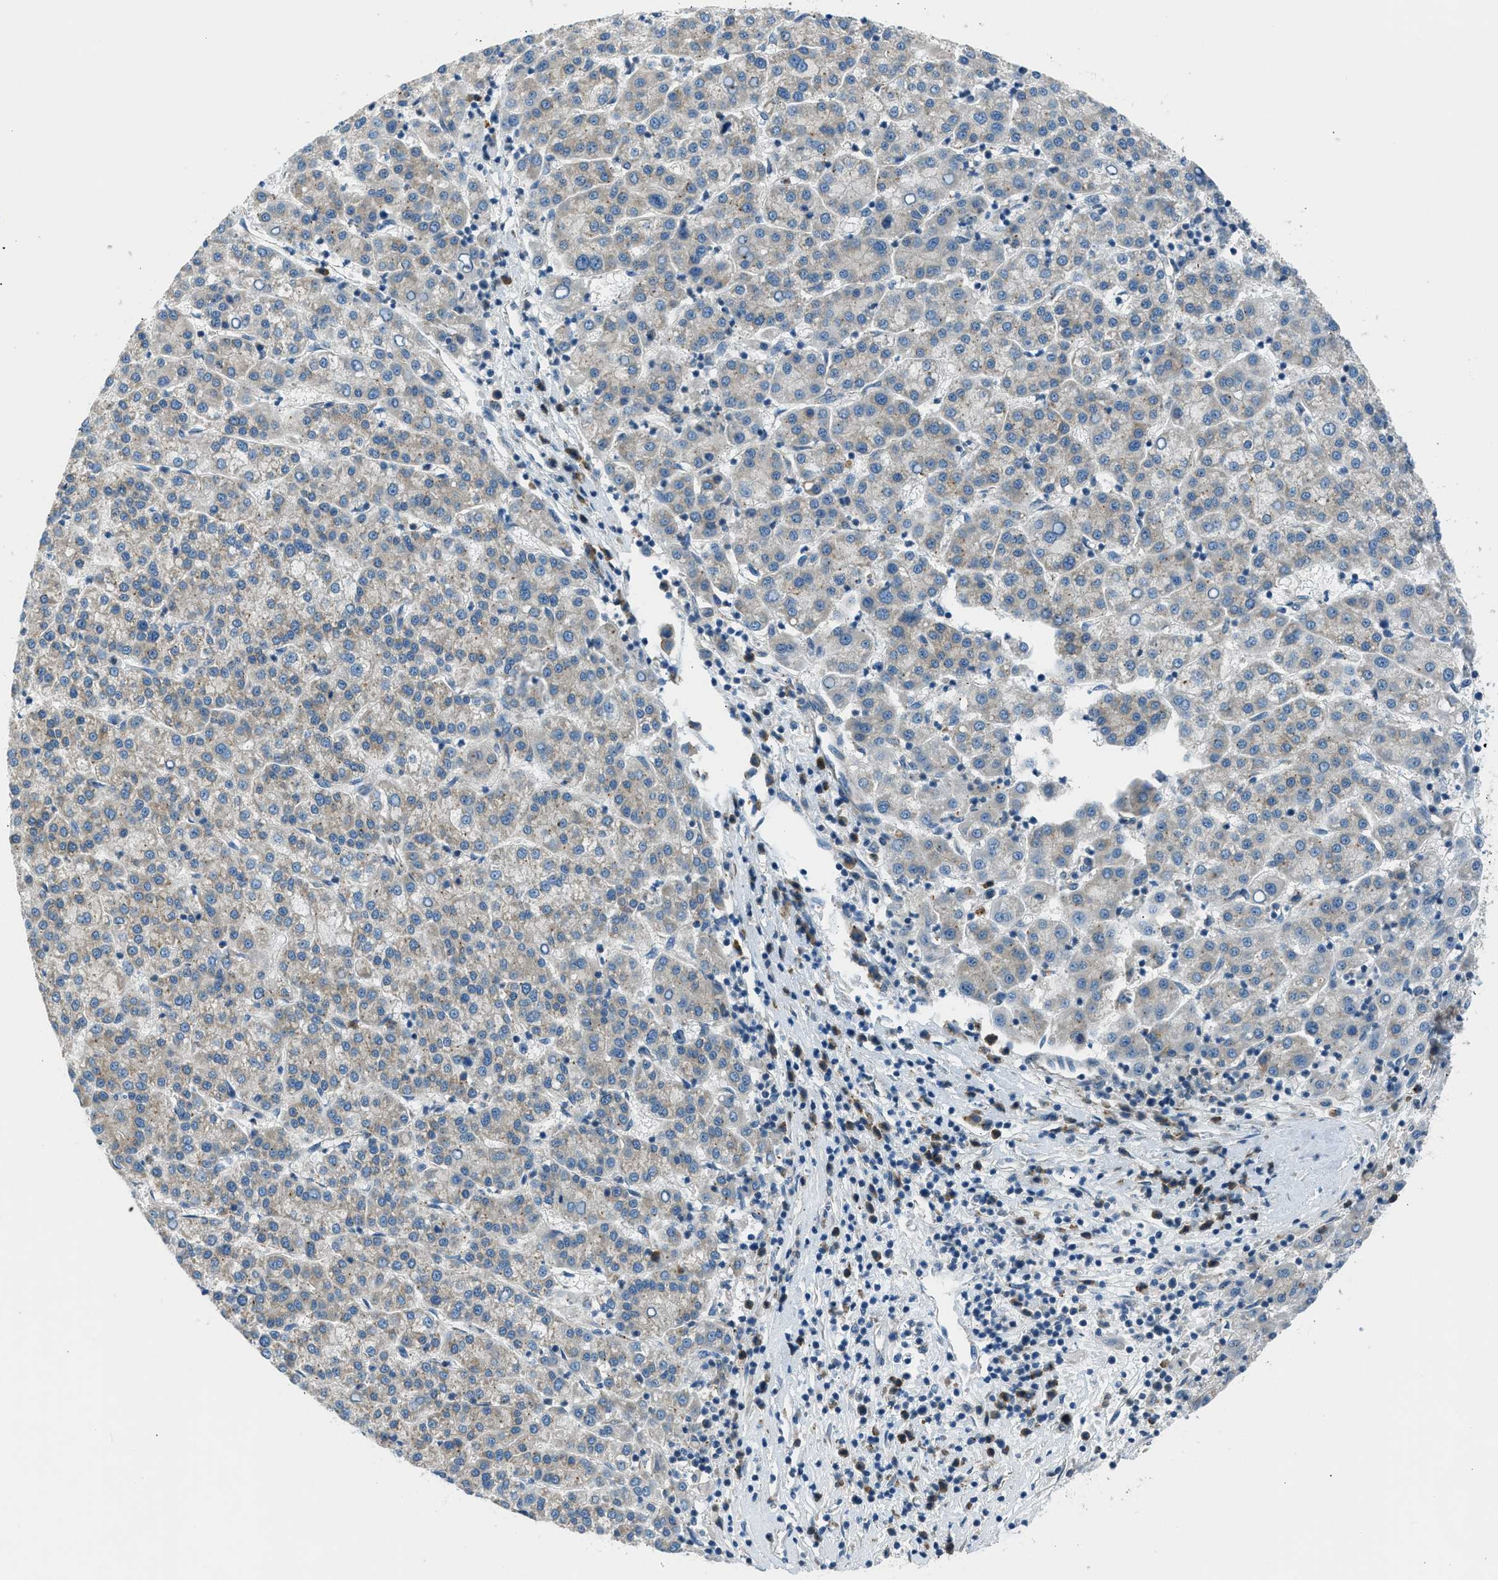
{"staining": {"intensity": "weak", "quantity": "25%-75%", "location": "cytoplasmic/membranous"}, "tissue": "liver cancer", "cell_type": "Tumor cells", "image_type": "cancer", "snomed": [{"axis": "morphology", "description": "Carcinoma, Hepatocellular, NOS"}, {"axis": "topography", "description": "Liver"}], "caption": "Liver cancer (hepatocellular carcinoma) stained for a protein exhibits weak cytoplasmic/membranous positivity in tumor cells.", "gene": "EDARADD", "patient": {"sex": "female", "age": 58}}